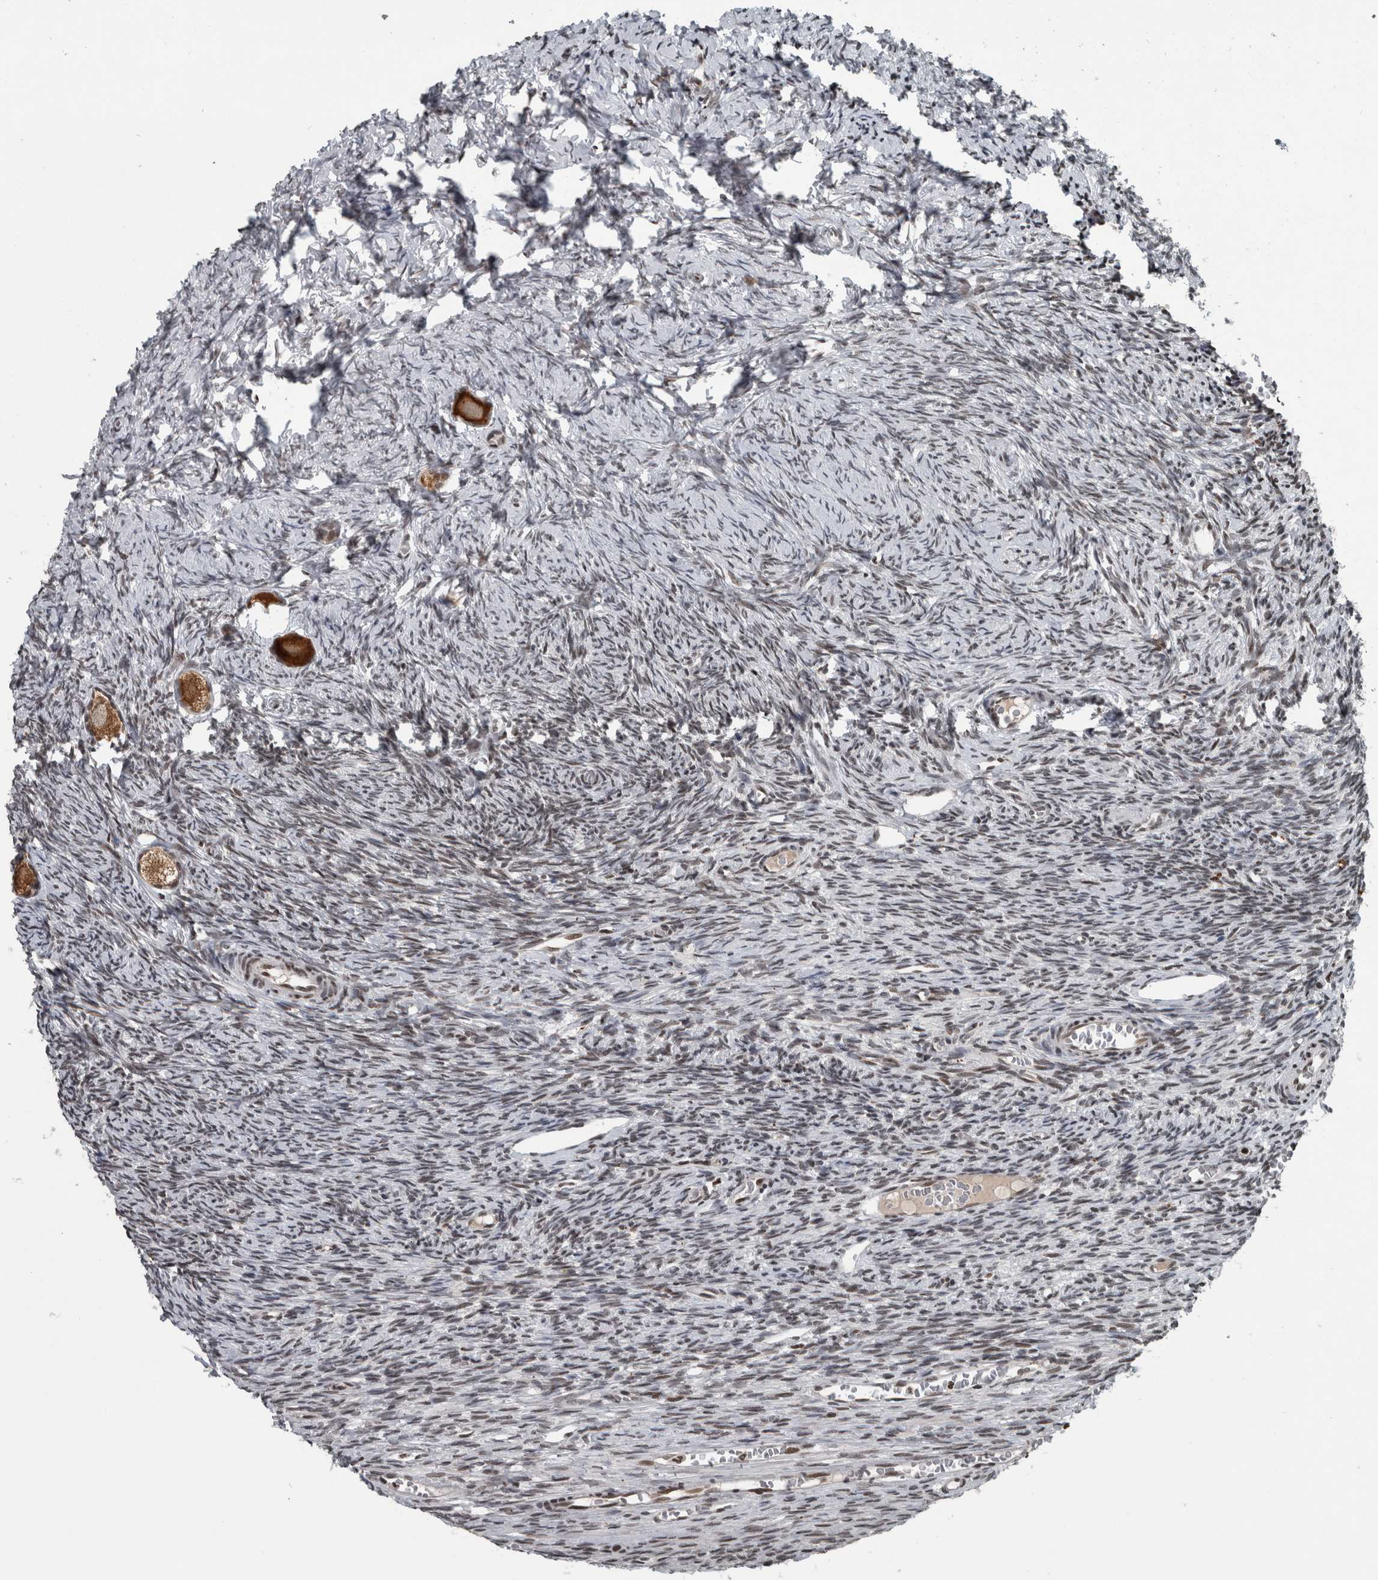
{"staining": {"intensity": "strong", "quantity": ">75%", "location": "cytoplasmic/membranous"}, "tissue": "ovary", "cell_type": "Follicle cells", "image_type": "normal", "snomed": [{"axis": "morphology", "description": "Normal tissue, NOS"}, {"axis": "topography", "description": "Ovary"}], "caption": "Follicle cells demonstrate strong cytoplasmic/membranous staining in approximately >75% of cells in normal ovary.", "gene": "UNC50", "patient": {"sex": "female", "age": 27}}